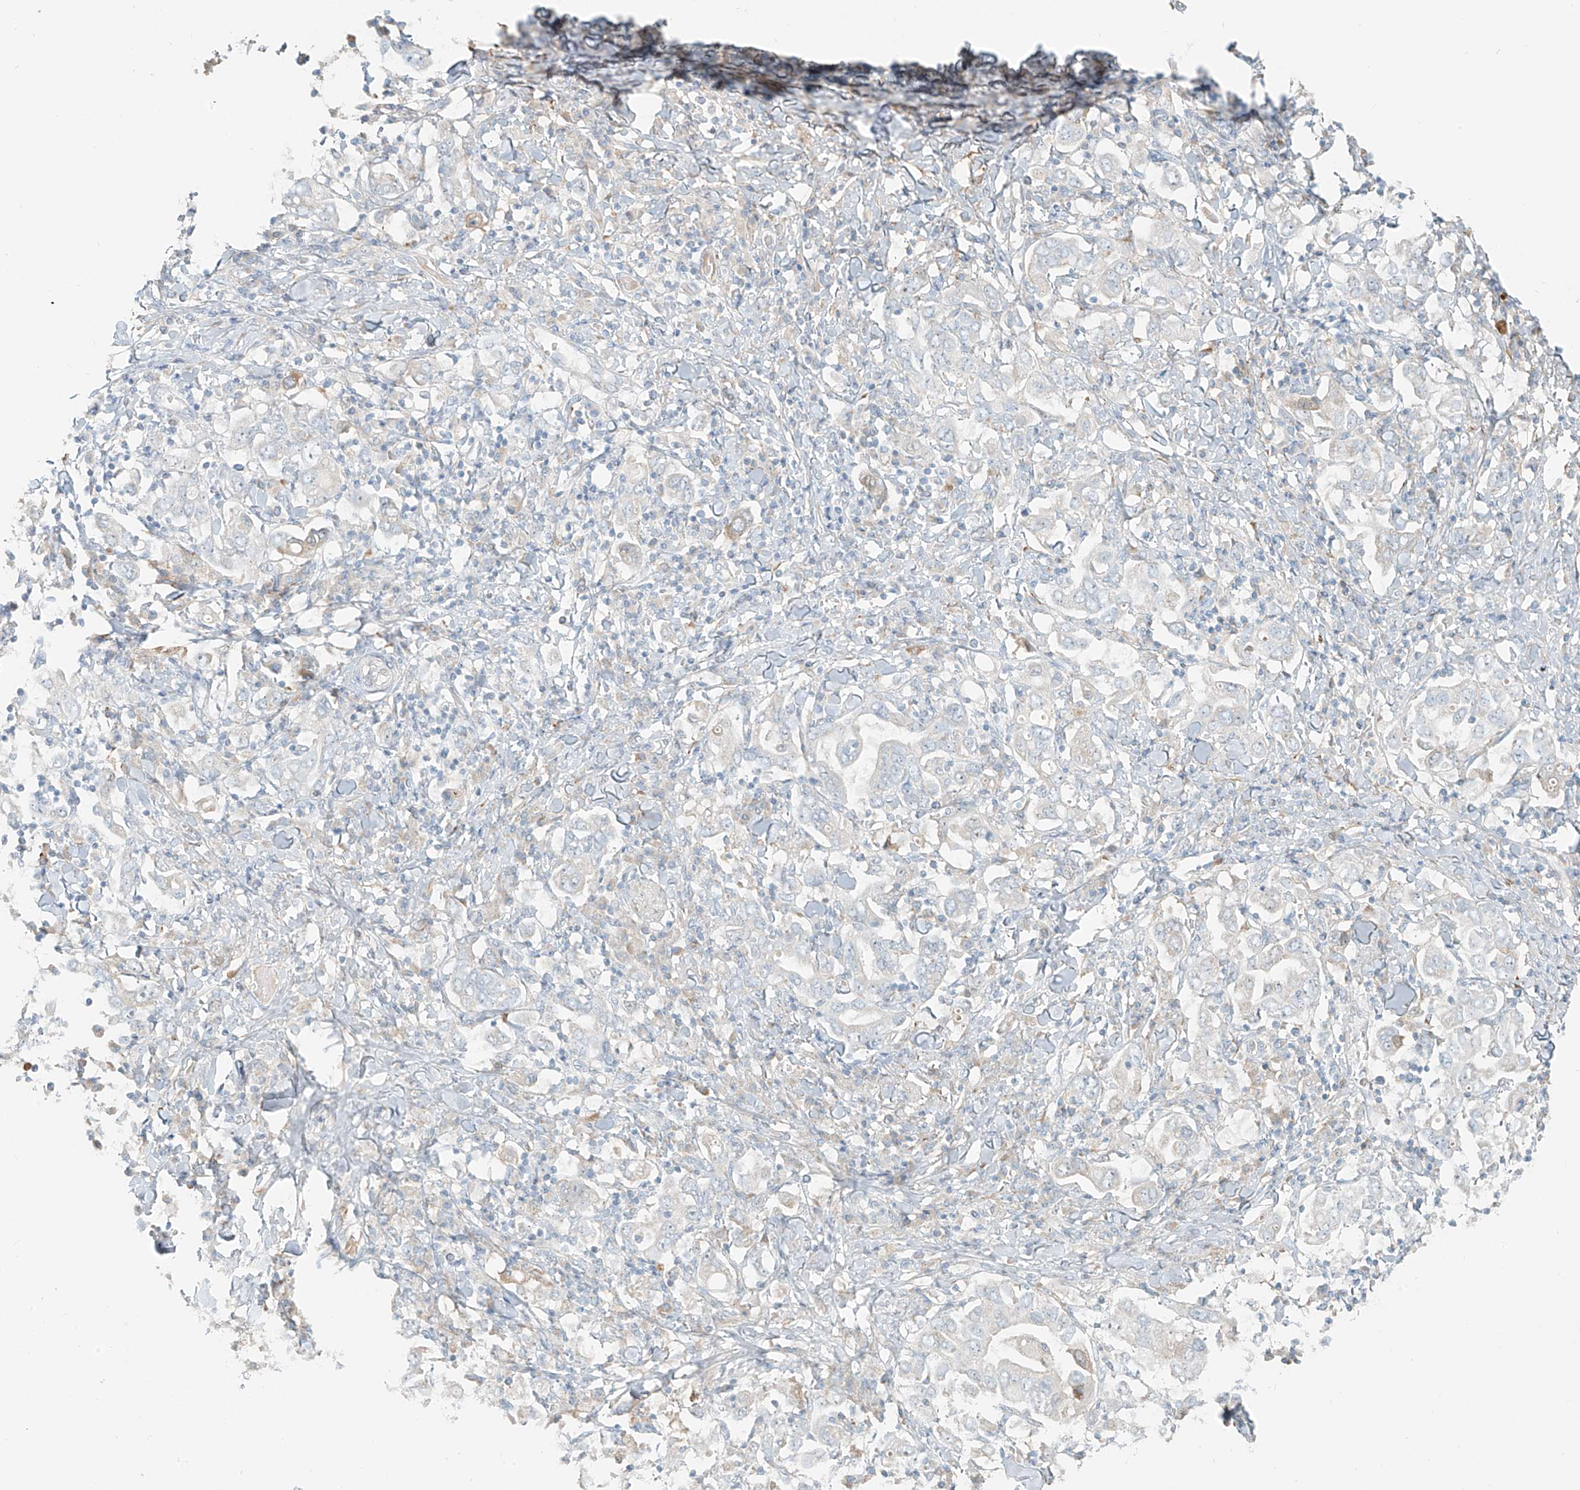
{"staining": {"intensity": "negative", "quantity": "none", "location": "none"}, "tissue": "stomach cancer", "cell_type": "Tumor cells", "image_type": "cancer", "snomed": [{"axis": "morphology", "description": "Adenocarcinoma, NOS"}, {"axis": "topography", "description": "Stomach, upper"}], "caption": "The image exhibits no significant staining in tumor cells of stomach cancer.", "gene": "FSTL1", "patient": {"sex": "male", "age": 62}}